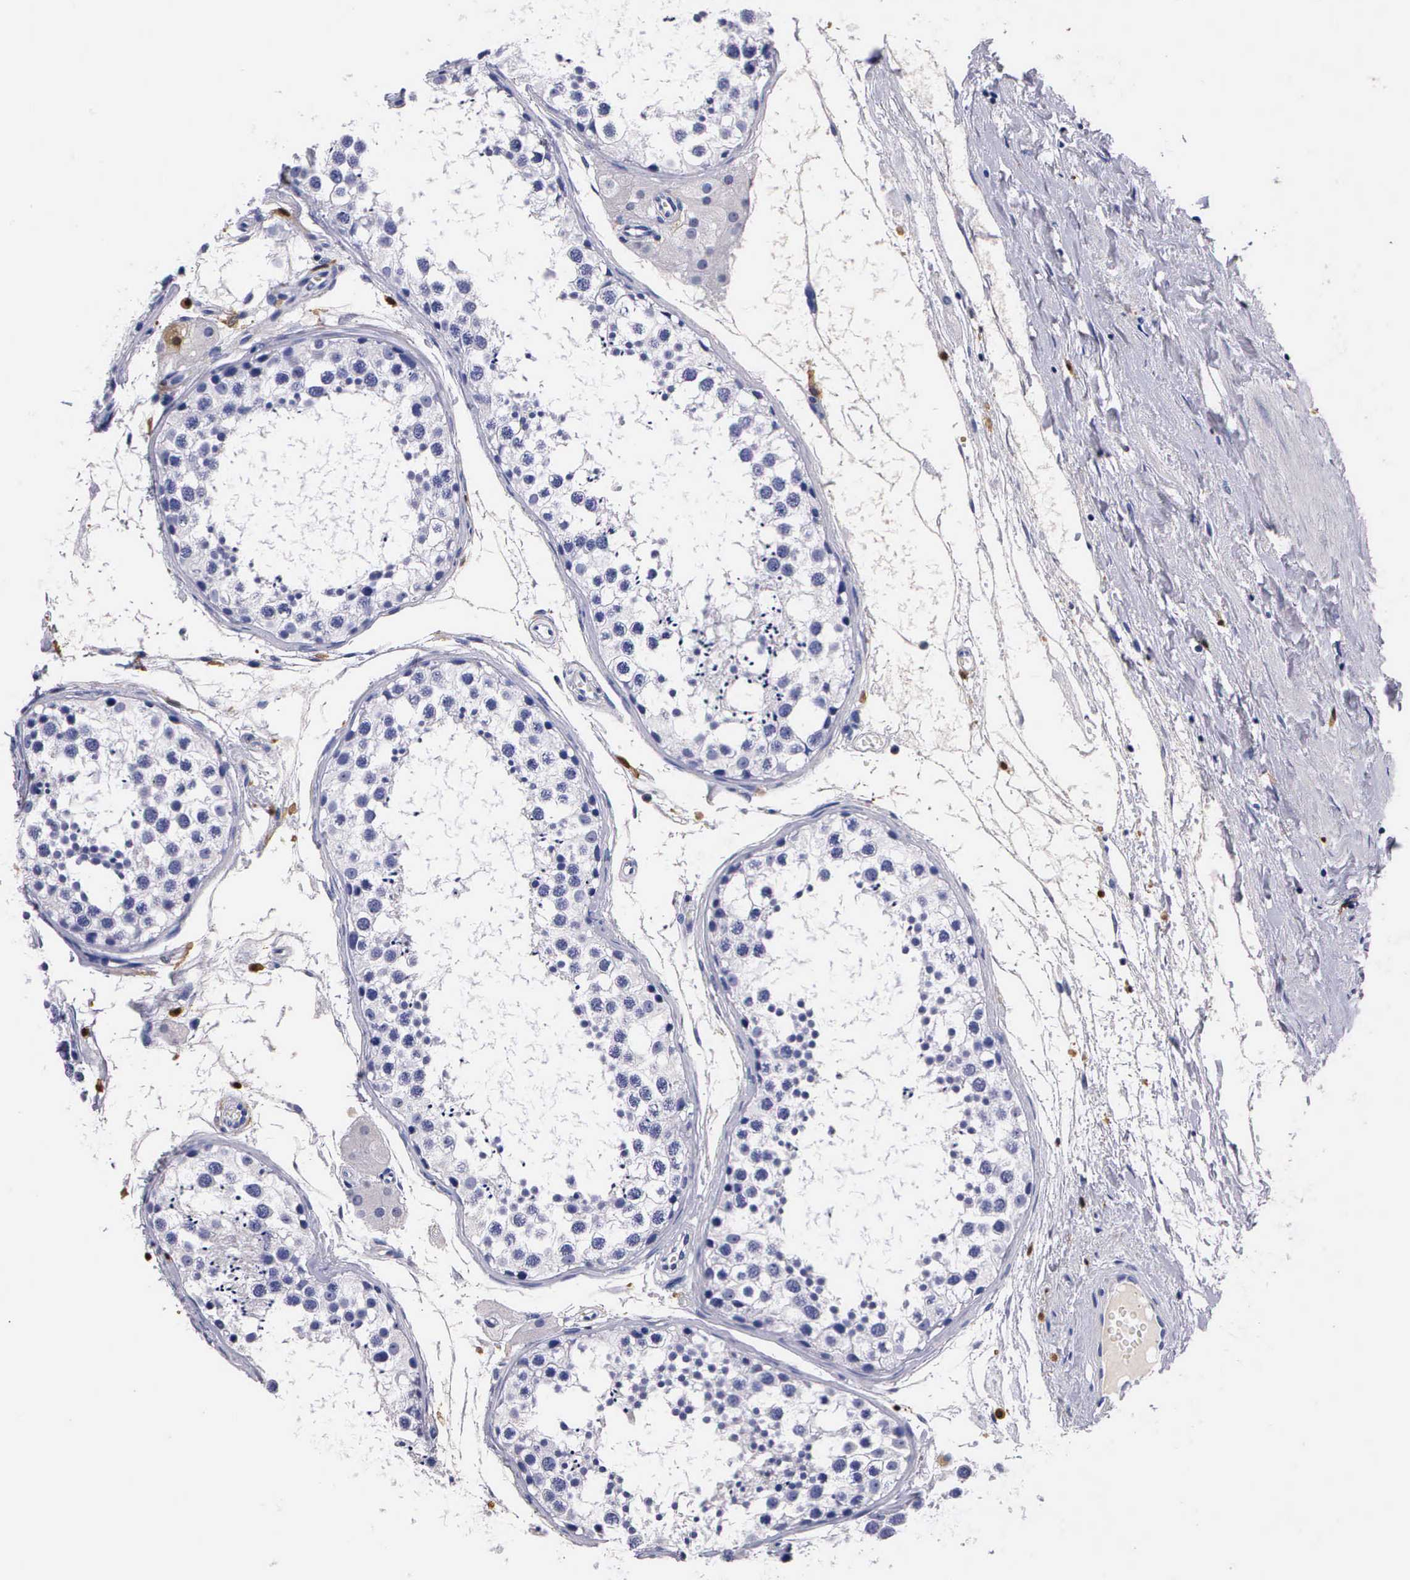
{"staining": {"intensity": "negative", "quantity": "none", "location": "none"}, "tissue": "testis", "cell_type": "Cells in seminiferous ducts", "image_type": "normal", "snomed": [{"axis": "morphology", "description": "Normal tissue, NOS"}, {"axis": "topography", "description": "Testis"}], "caption": "An immunohistochemistry micrograph of normal testis is shown. There is no staining in cells in seminiferous ducts of testis. (DAB (3,3'-diaminobenzidine) immunohistochemistry, high magnification).", "gene": "RENBP", "patient": {"sex": "male", "age": 57}}